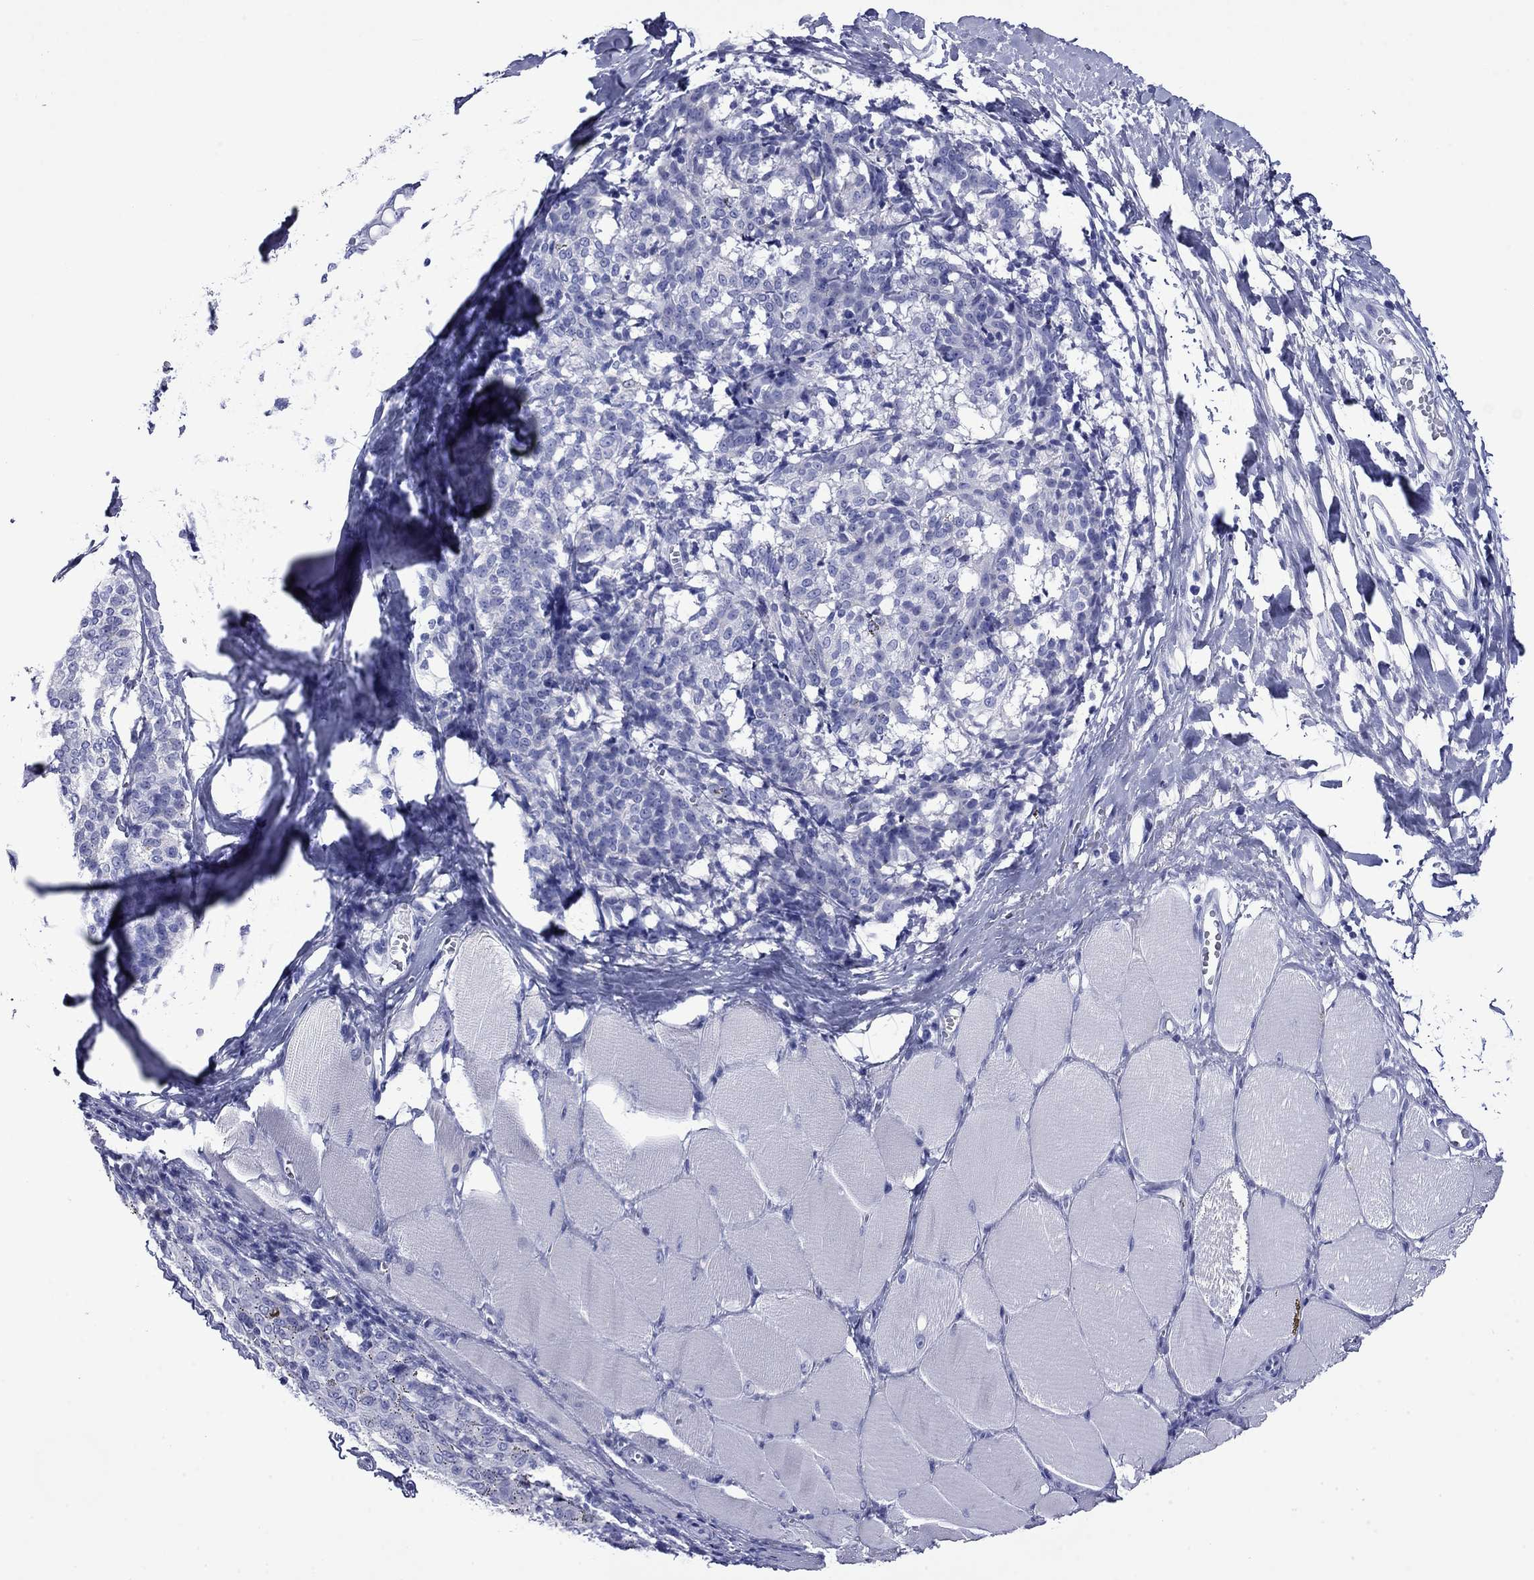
{"staining": {"intensity": "negative", "quantity": "none", "location": "none"}, "tissue": "melanoma", "cell_type": "Tumor cells", "image_type": "cancer", "snomed": [{"axis": "morphology", "description": "Malignant melanoma, NOS"}, {"axis": "topography", "description": "Skin"}], "caption": "A high-resolution image shows immunohistochemistry staining of malignant melanoma, which demonstrates no significant staining in tumor cells.", "gene": "GIP", "patient": {"sex": "female", "age": 72}}